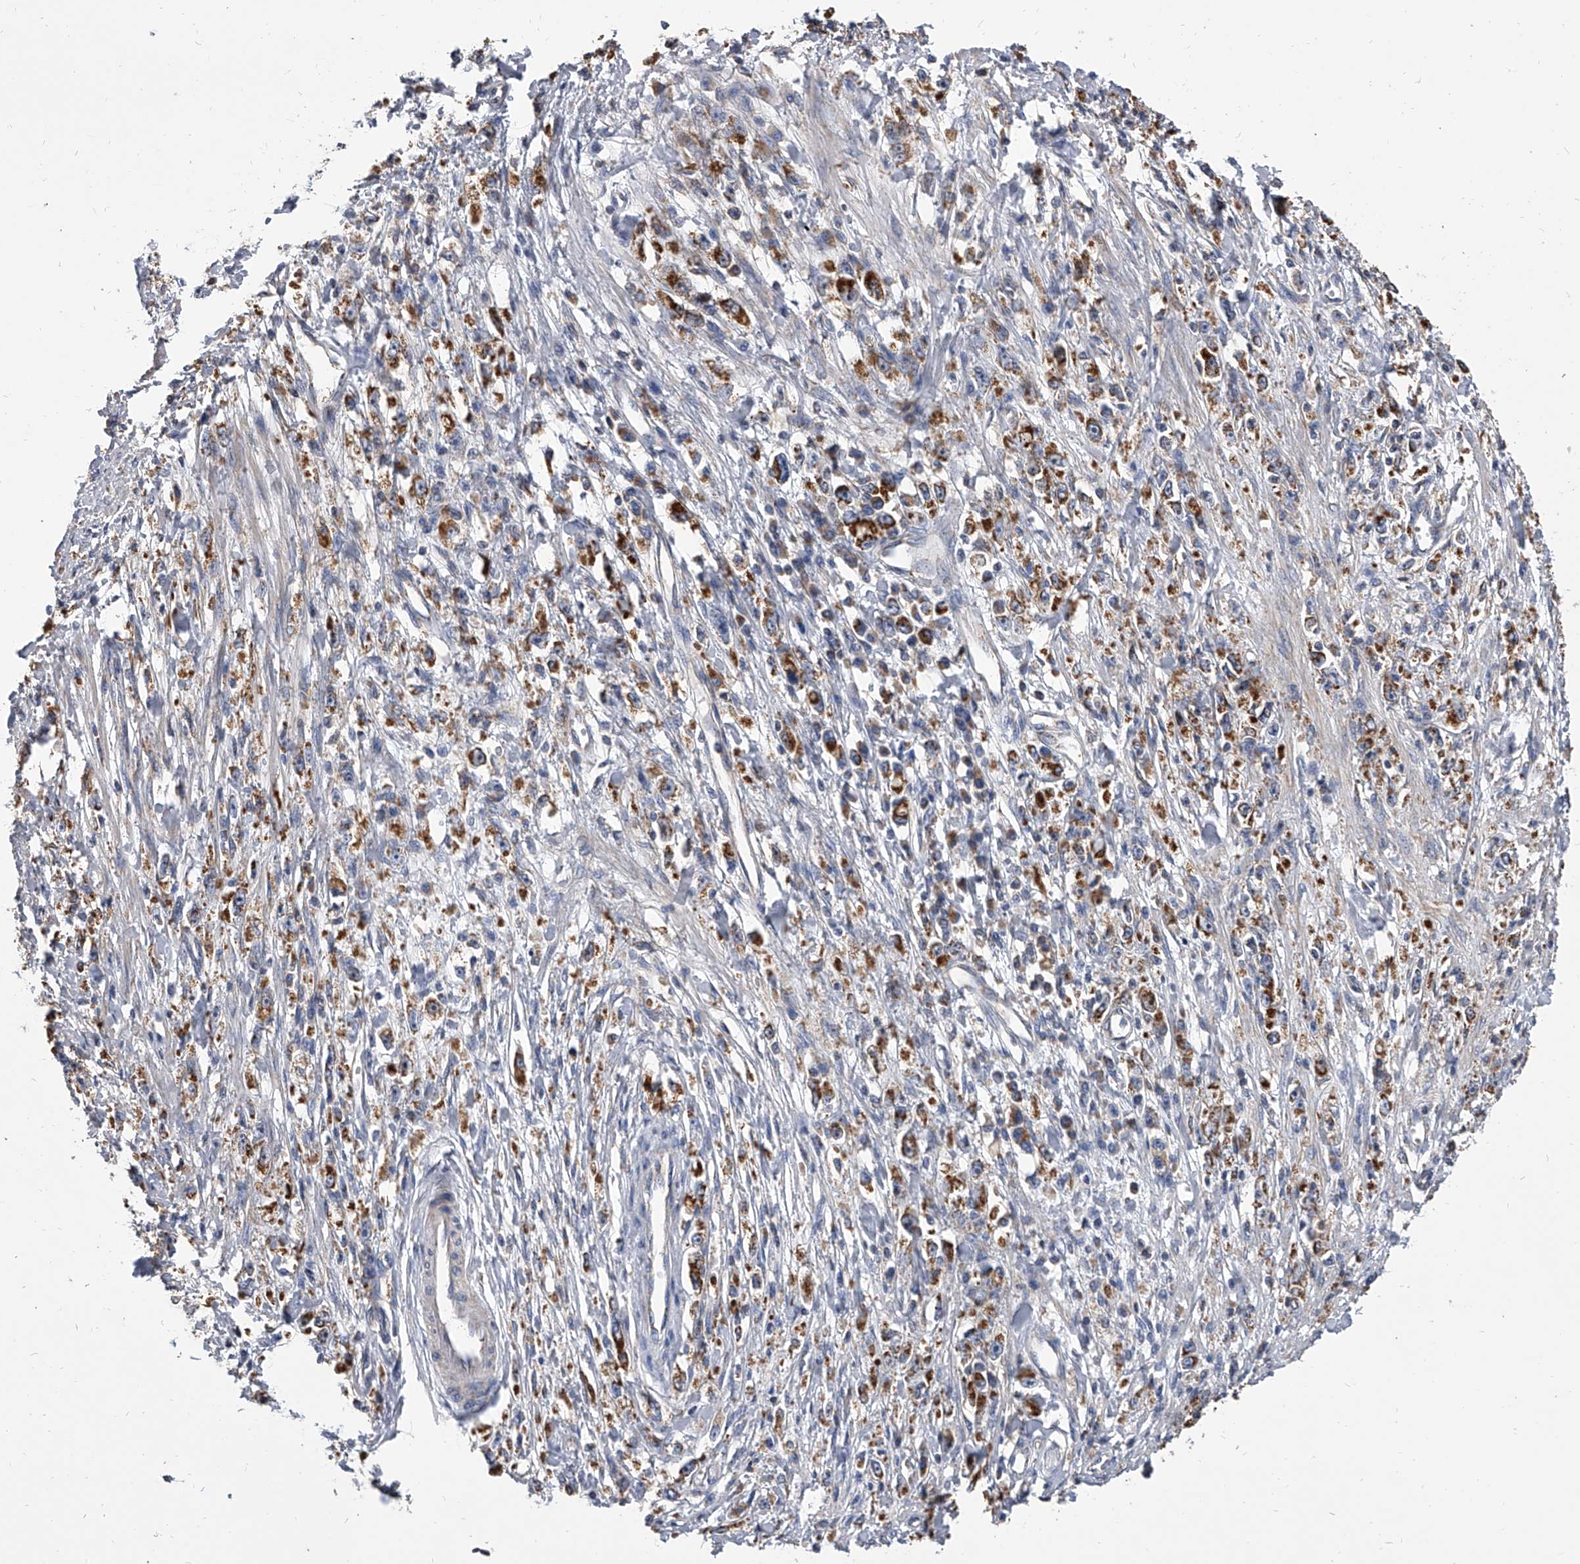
{"staining": {"intensity": "strong", "quantity": ">75%", "location": "cytoplasmic/membranous"}, "tissue": "stomach cancer", "cell_type": "Tumor cells", "image_type": "cancer", "snomed": [{"axis": "morphology", "description": "Adenocarcinoma, NOS"}, {"axis": "topography", "description": "Stomach"}], "caption": "Human adenocarcinoma (stomach) stained with a brown dye shows strong cytoplasmic/membranous positive staining in approximately >75% of tumor cells.", "gene": "MRPL28", "patient": {"sex": "female", "age": 59}}